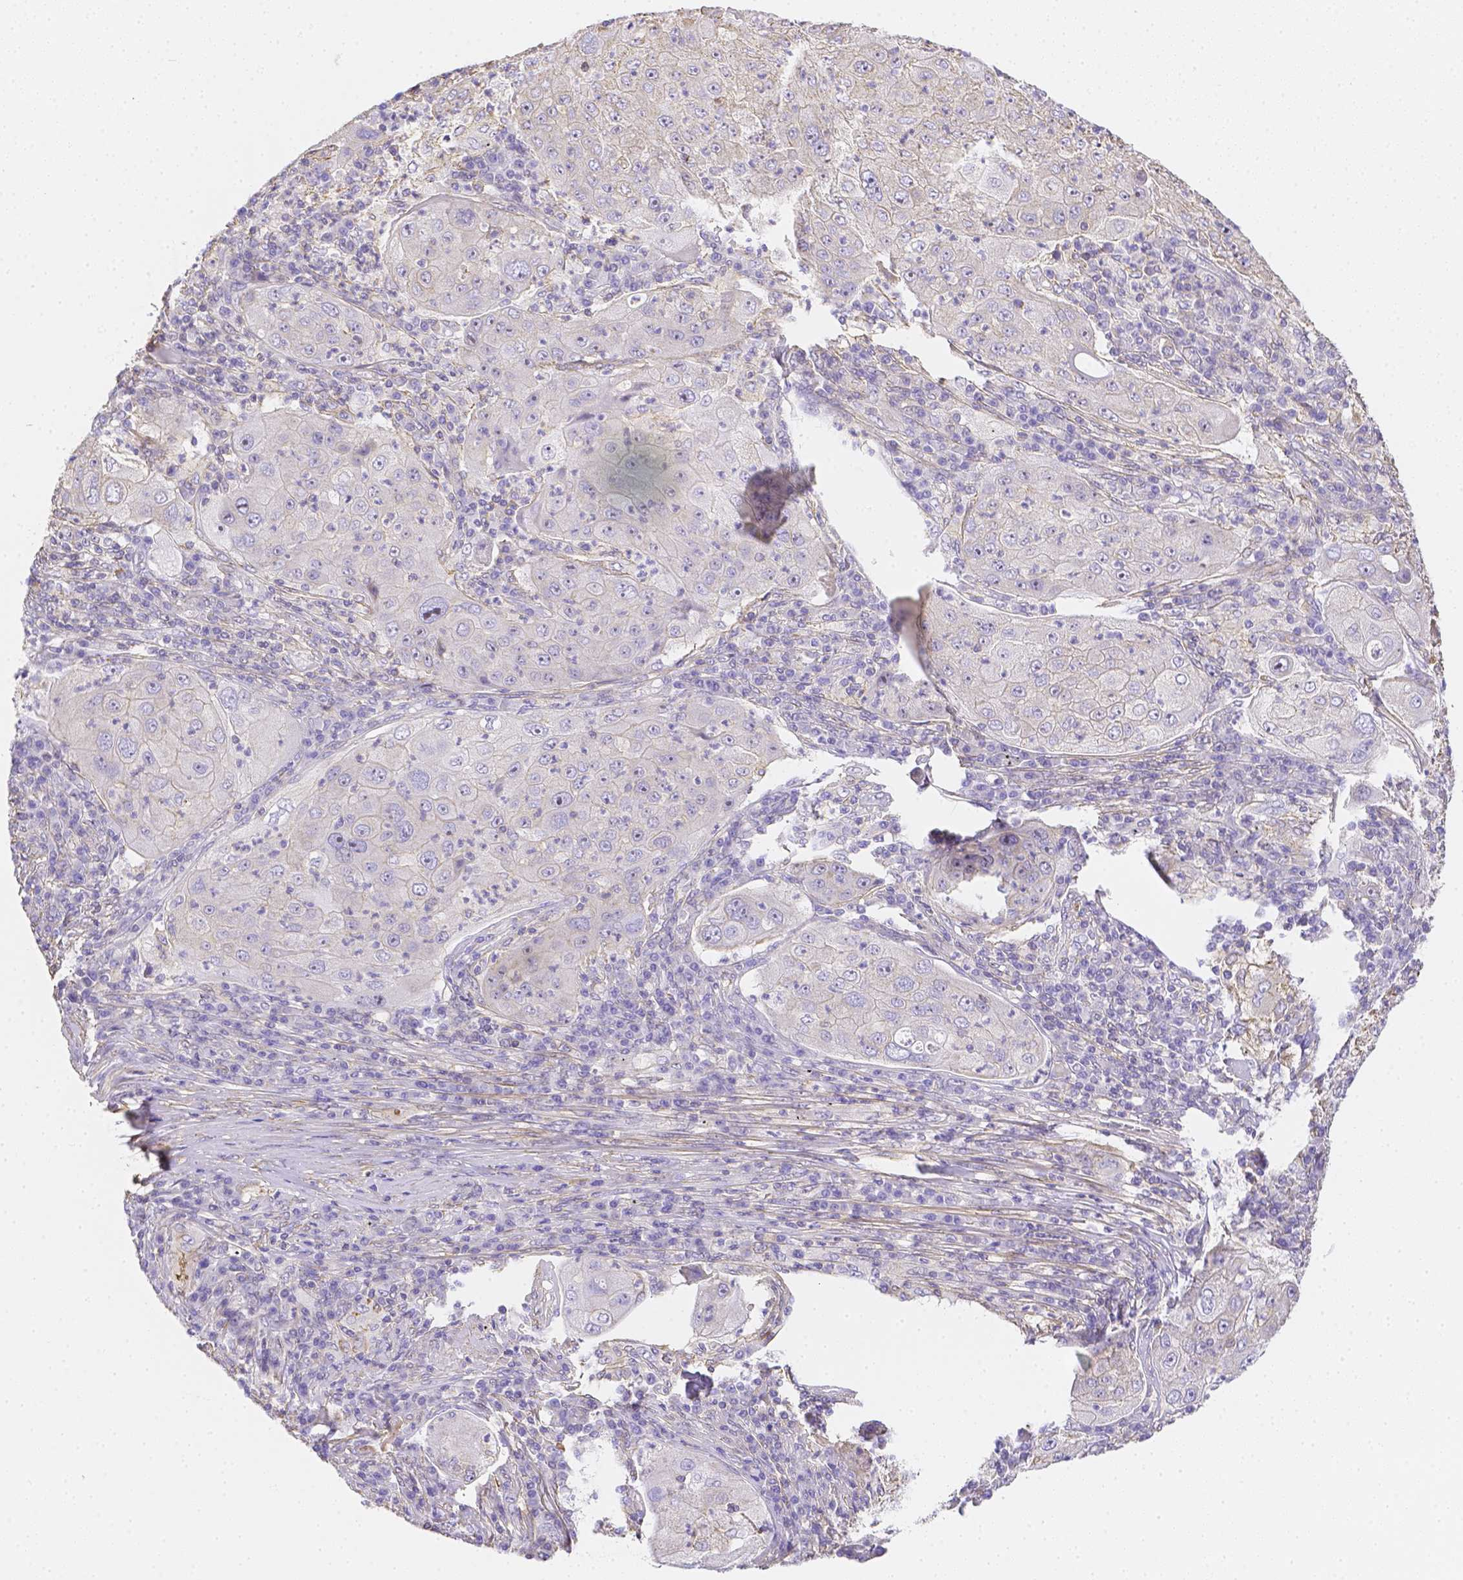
{"staining": {"intensity": "negative", "quantity": "none", "location": "none"}, "tissue": "lung cancer", "cell_type": "Tumor cells", "image_type": "cancer", "snomed": [{"axis": "morphology", "description": "Squamous cell carcinoma, NOS"}, {"axis": "topography", "description": "Lung"}], "caption": "Micrograph shows no significant protein expression in tumor cells of squamous cell carcinoma (lung).", "gene": "ASAH2", "patient": {"sex": "female", "age": 59}}